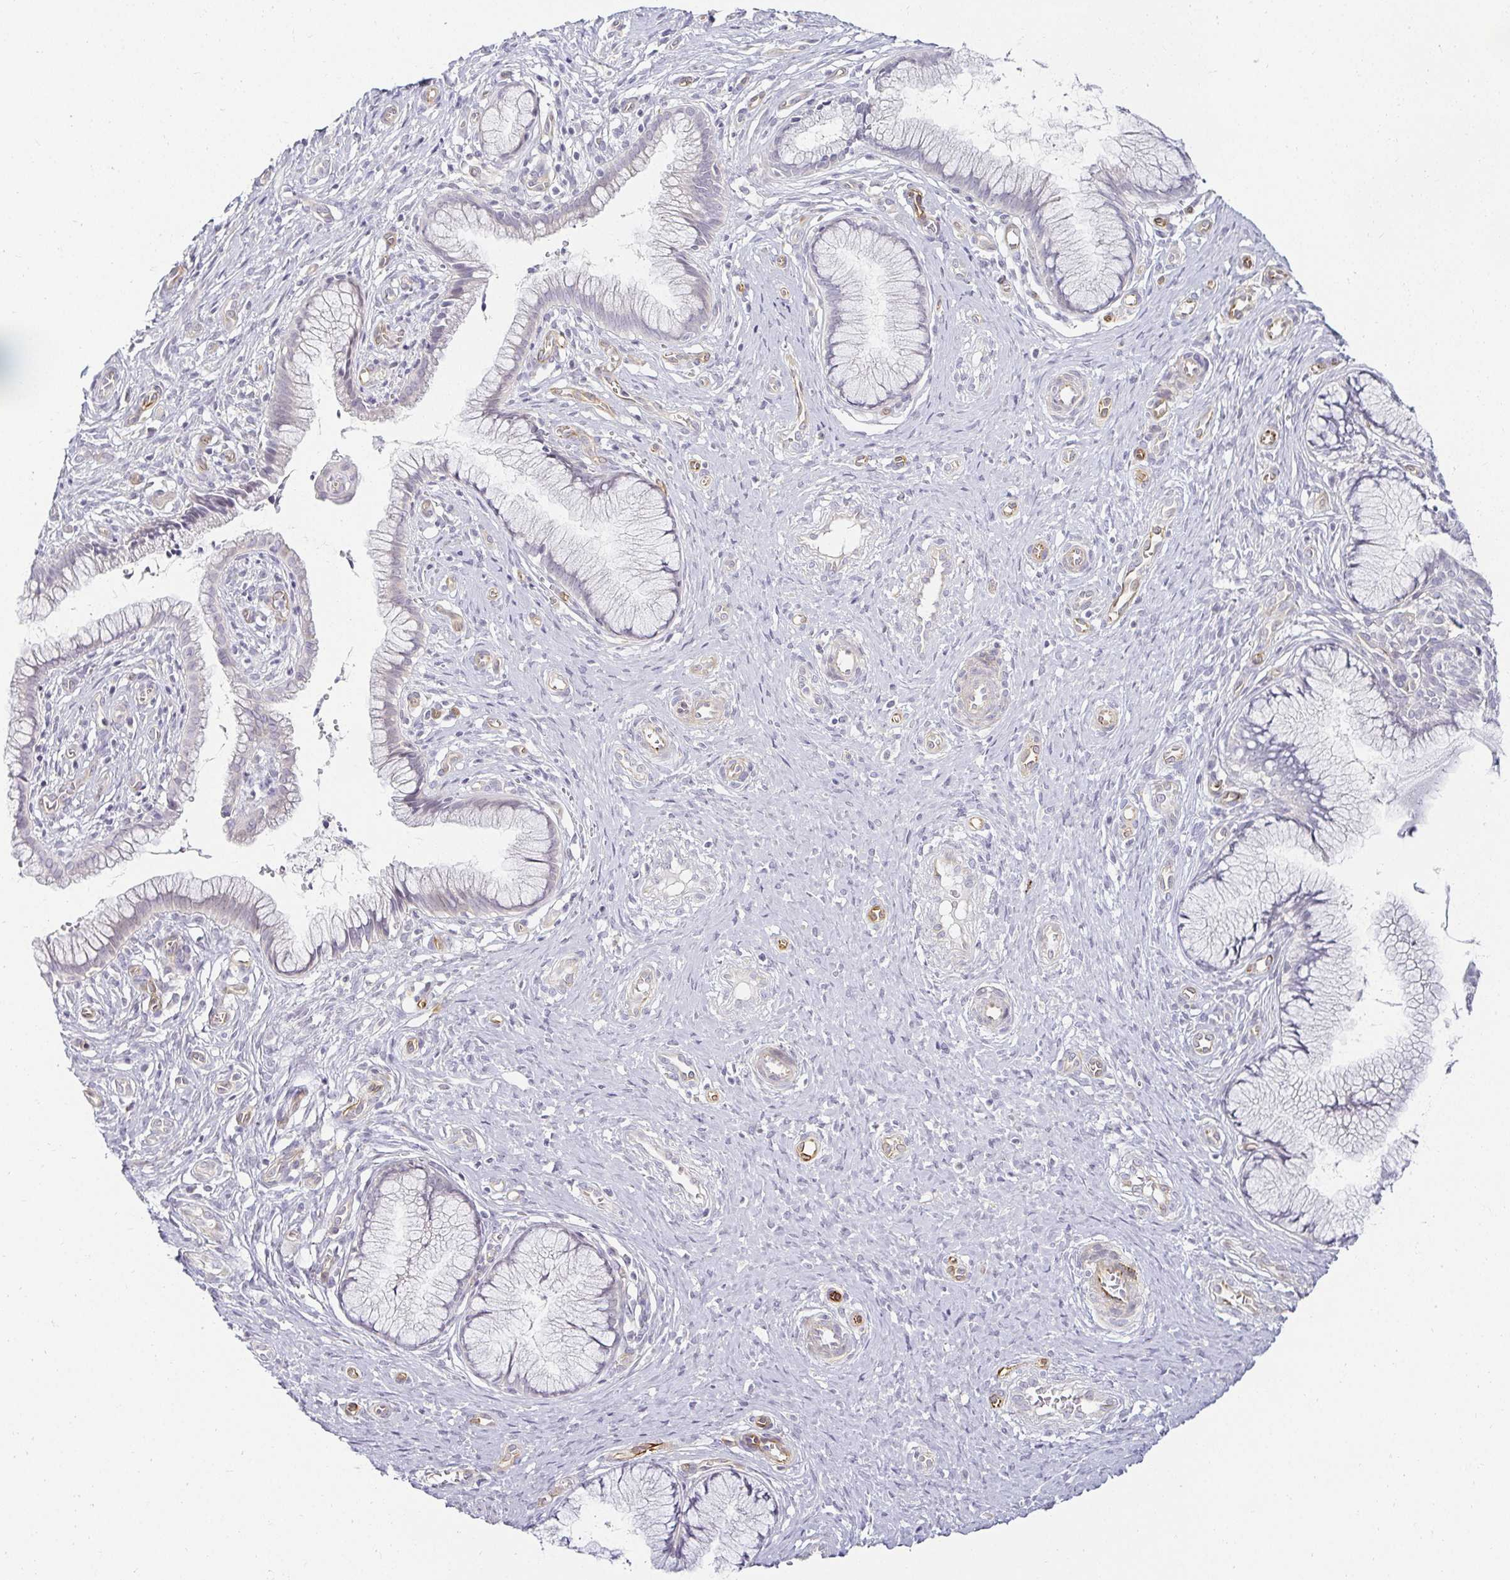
{"staining": {"intensity": "negative", "quantity": "none", "location": "none"}, "tissue": "cervix", "cell_type": "Glandular cells", "image_type": "normal", "snomed": [{"axis": "morphology", "description": "Normal tissue, NOS"}, {"axis": "topography", "description": "Cervix"}], "caption": "Normal cervix was stained to show a protein in brown. There is no significant staining in glandular cells. (Immunohistochemistry, brightfield microscopy, high magnification).", "gene": "ACAN", "patient": {"sex": "female", "age": 36}}